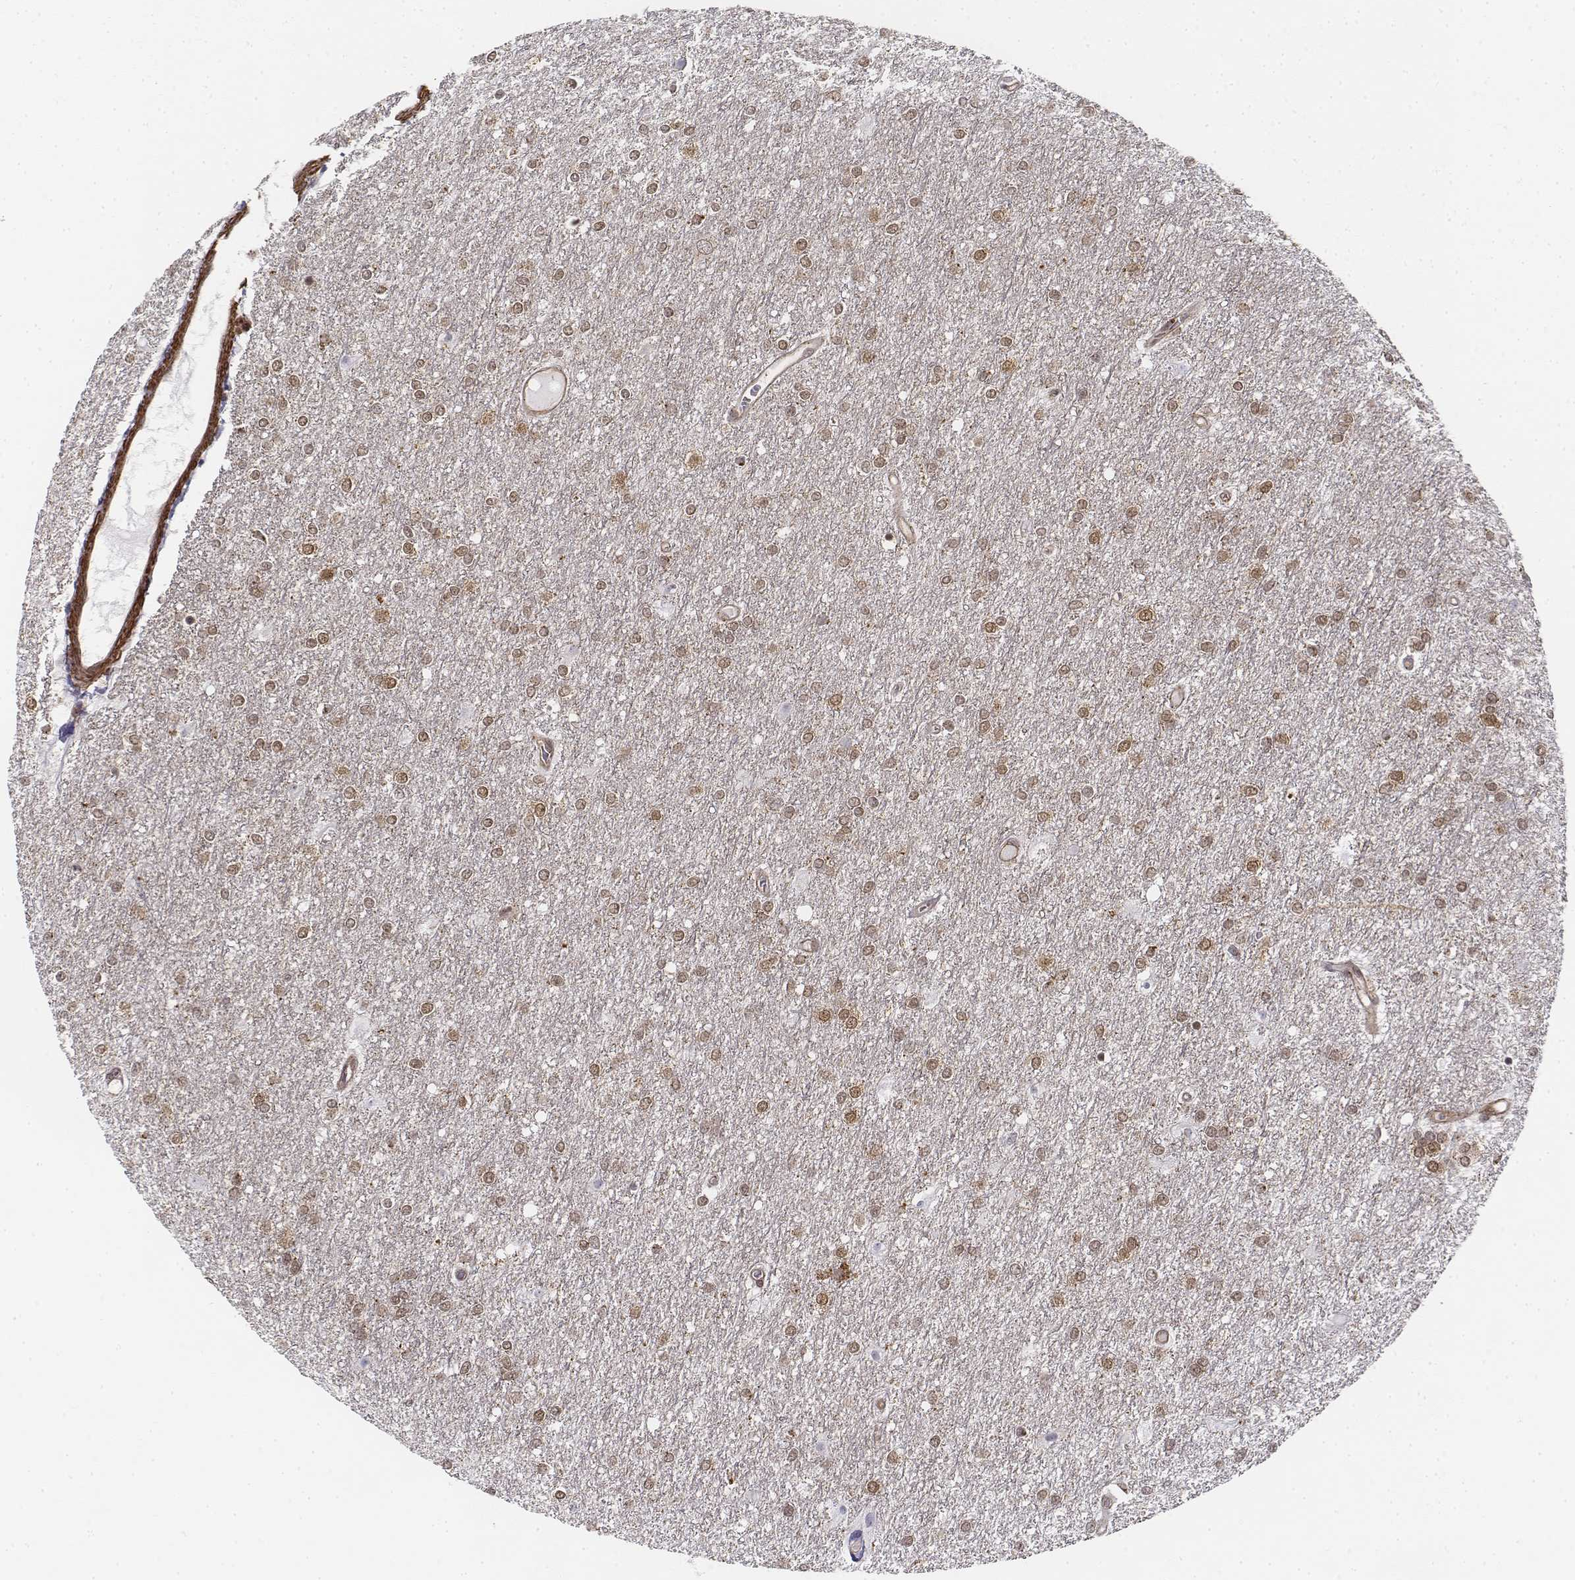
{"staining": {"intensity": "weak", "quantity": "25%-75%", "location": "cytoplasmic/membranous,nuclear"}, "tissue": "glioma", "cell_type": "Tumor cells", "image_type": "cancer", "snomed": [{"axis": "morphology", "description": "Glioma, malignant, High grade"}, {"axis": "topography", "description": "Brain"}], "caption": "Malignant high-grade glioma stained for a protein (brown) exhibits weak cytoplasmic/membranous and nuclear positive positivity in about 25%-75% of tumor cells.", "gene": "ZFYVE19", "patient": {"sex": "female", "age": 61}}